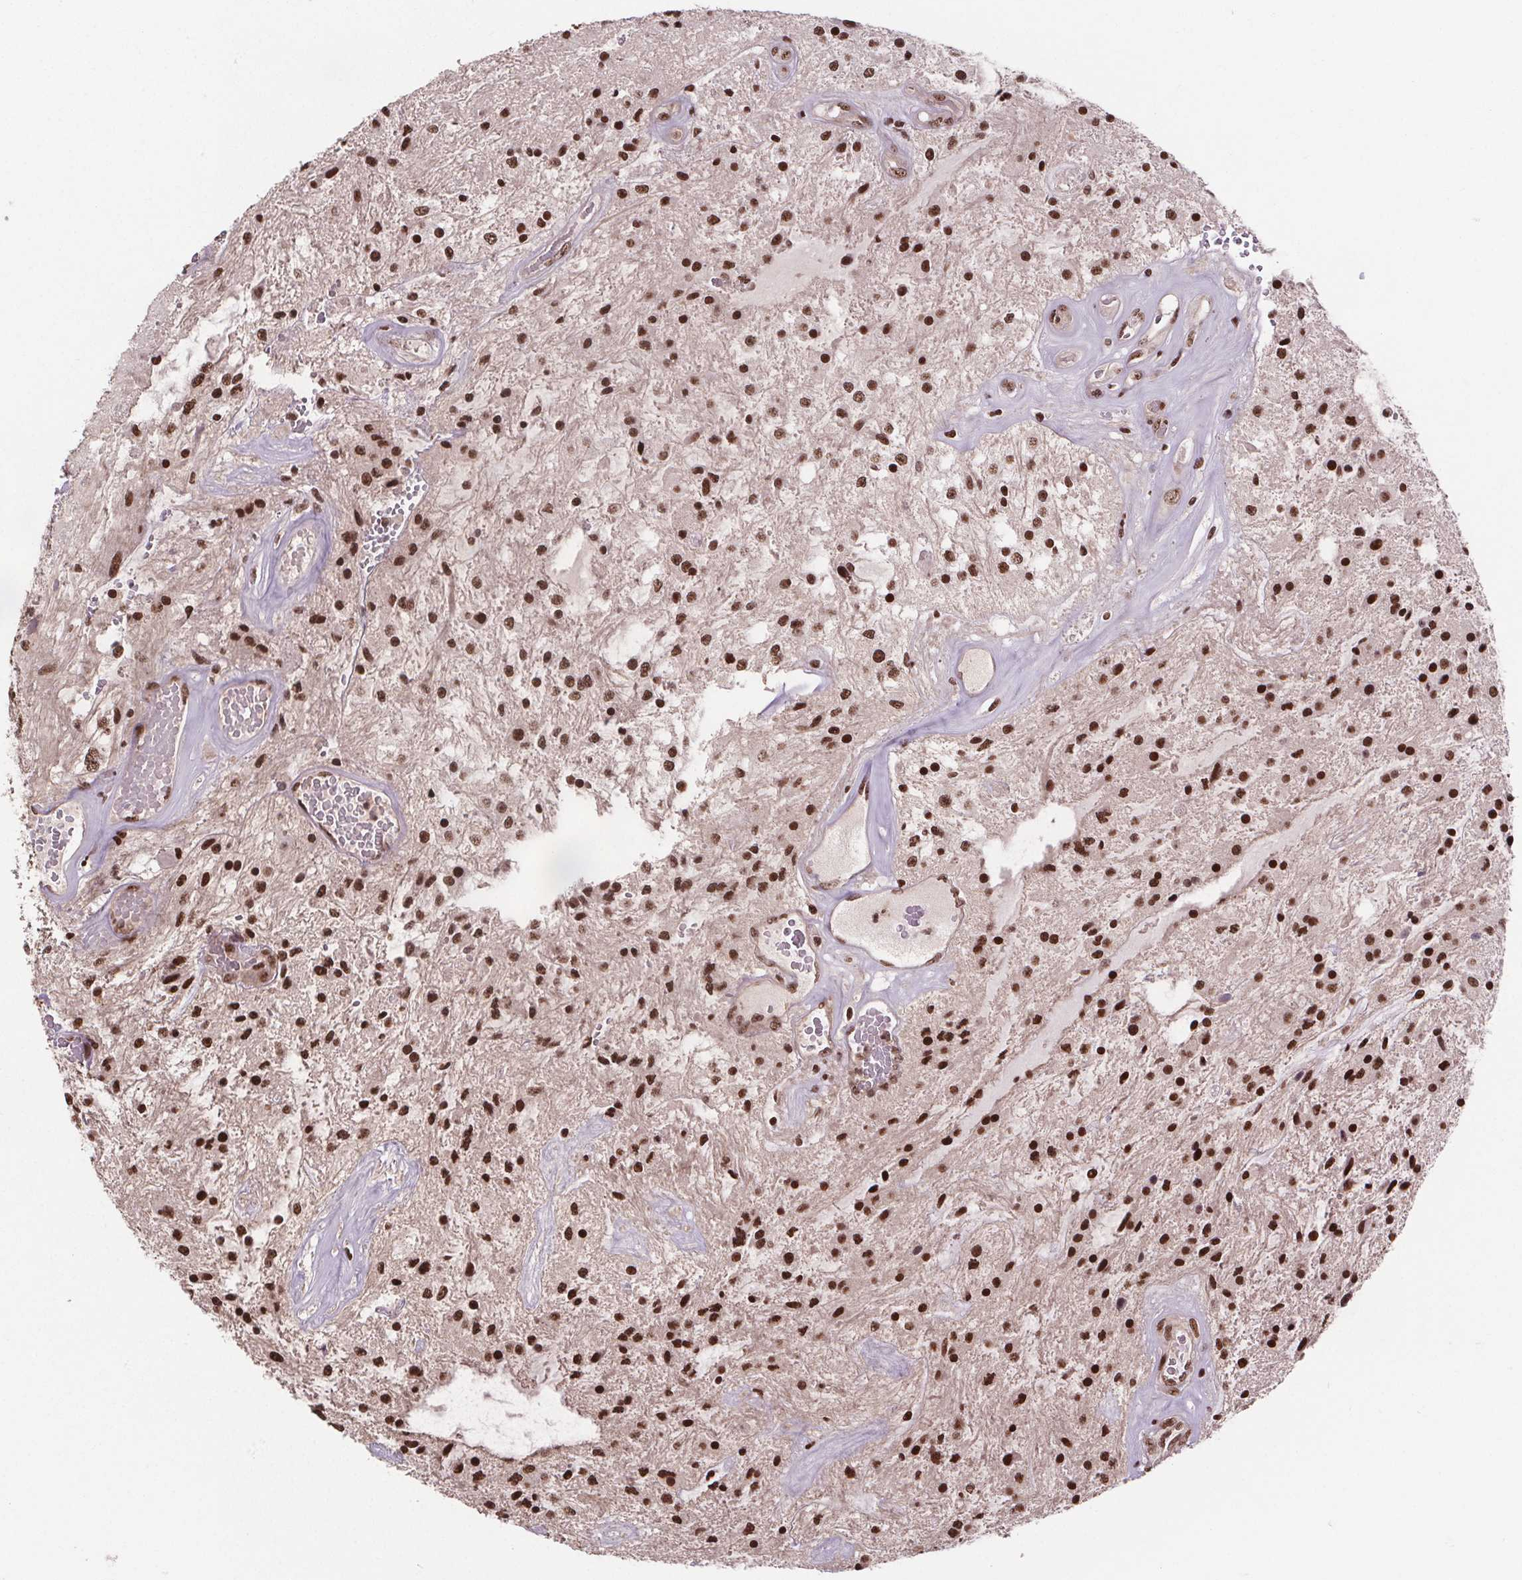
{"staining": {"intensity": "strong", "quantity": ">75%", "location": "nuclear"}, "tissue": "glioma", "cell_type": "Tumor cells", "image_type": "cancer", "snomed": [{"axis": "morphology", "description": "Glioma, malignant, Low grade"}, {"axis": "topography", "description": "Cerebellum"}], "caption": "High-magnification brightfield microscopy of low-grade glioma (malignant) stained with DAB (3,3'-diaminobenzidine) (brown) and counterstained with hematoxylin (blue). tumor cells exhibit strong nuclear positivity is identified in approximately>75% of cells.", "gene": "JARID2", "patient": {"sex": "female", "age": 14}}